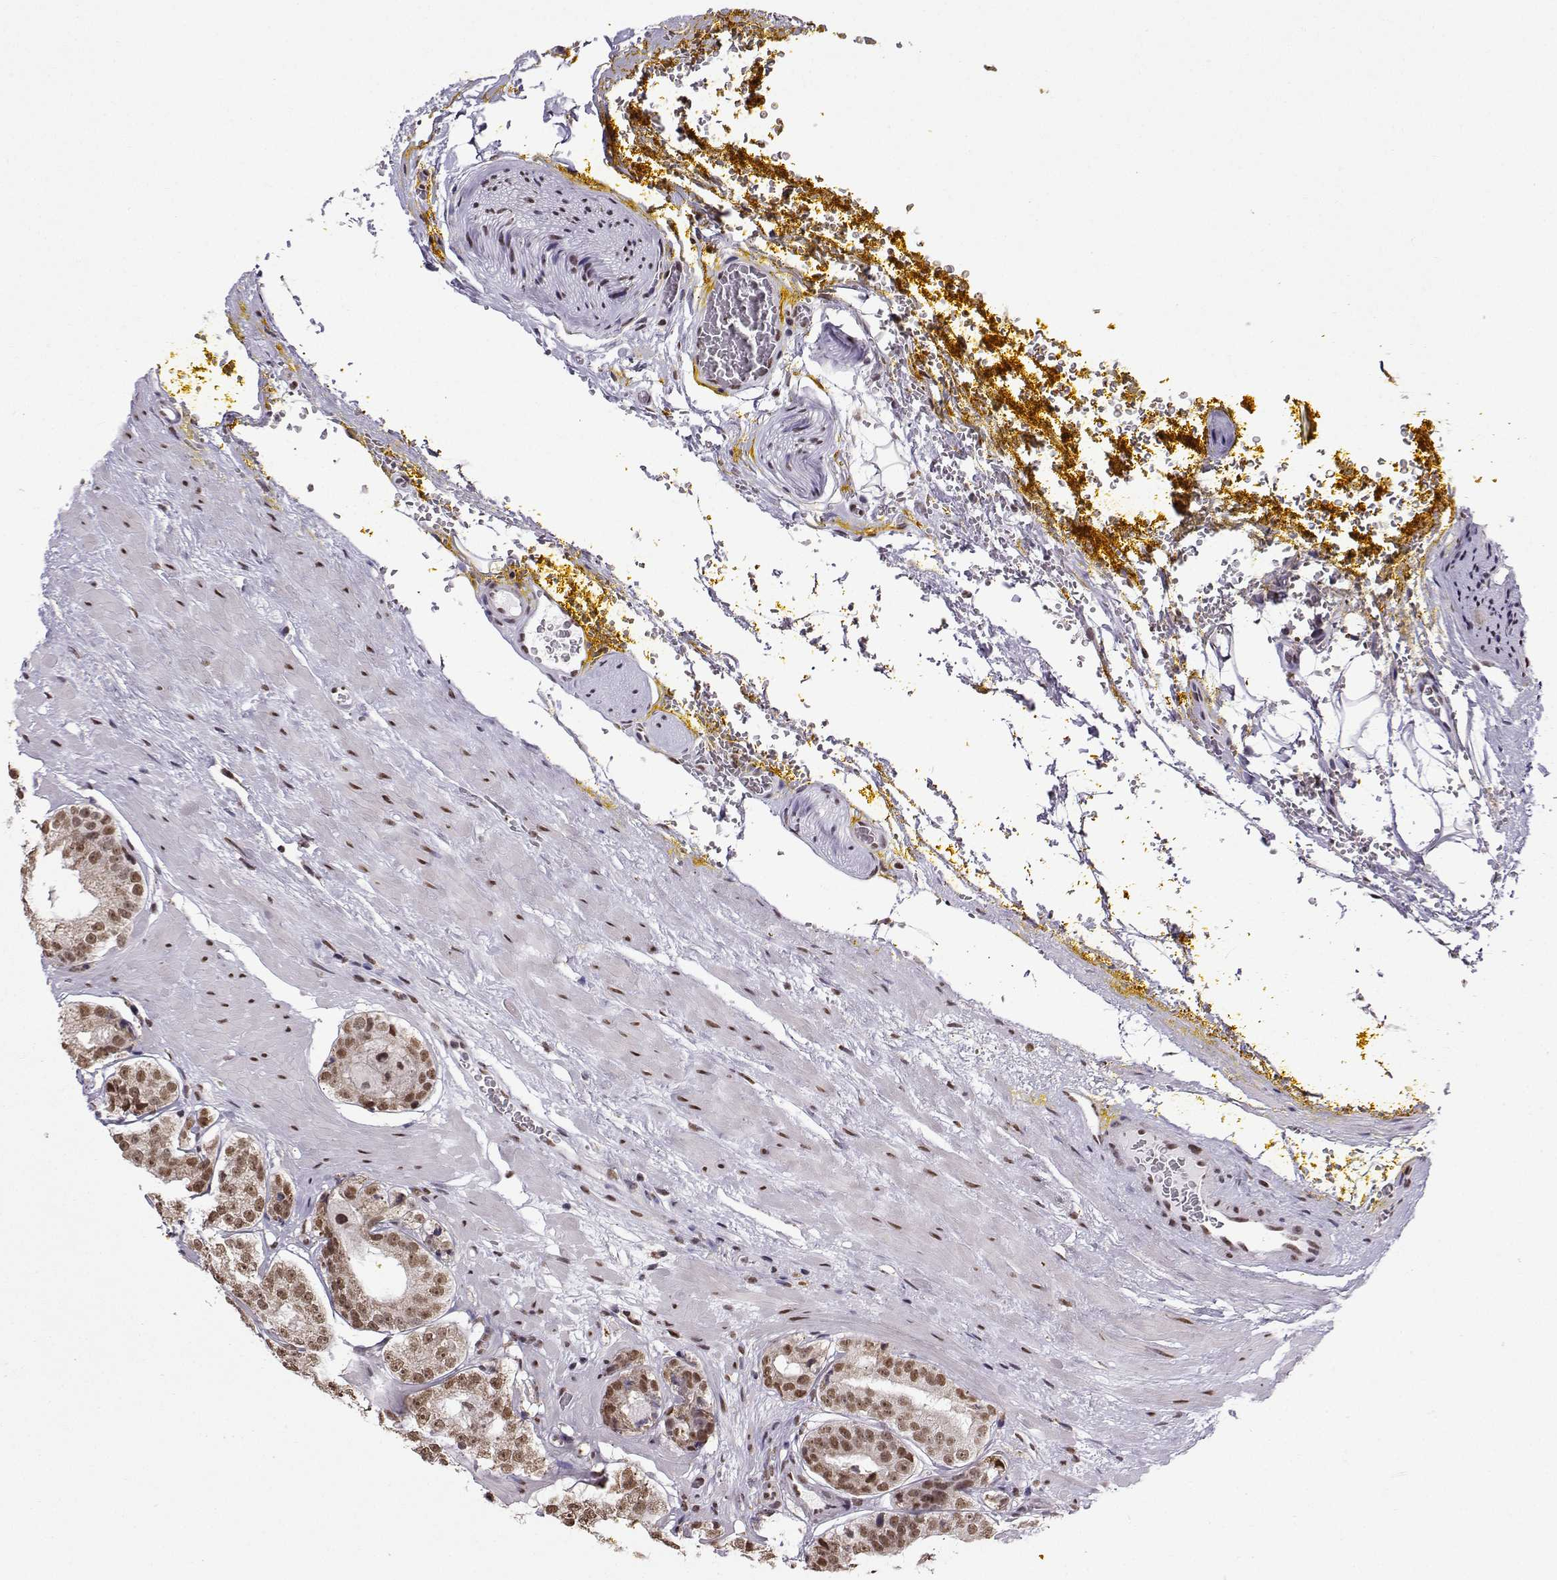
{"staining": {"intensity": "weak", "quantity": "25%-75%", "location": "nuclear"}, "tissue": "prostate cancer", "cell_type": "Tumor cells", "image_type": "cancer", "snomed": [{"axis": "morphology", "description": "Adenocarcinoma, Low grade"}, {"axis": "topography", "description": "Prostate"}], "caption": "DAB (3,3'-diaminobenzidine) immunohistochemical staining of adenocarcinoma (low-grade) (prostate) shows weak nuclear protein expression in approximately 25%-75% of tumor cells.", "gene": "EZH1", "patient": {"sex": "male", "age": 60}}